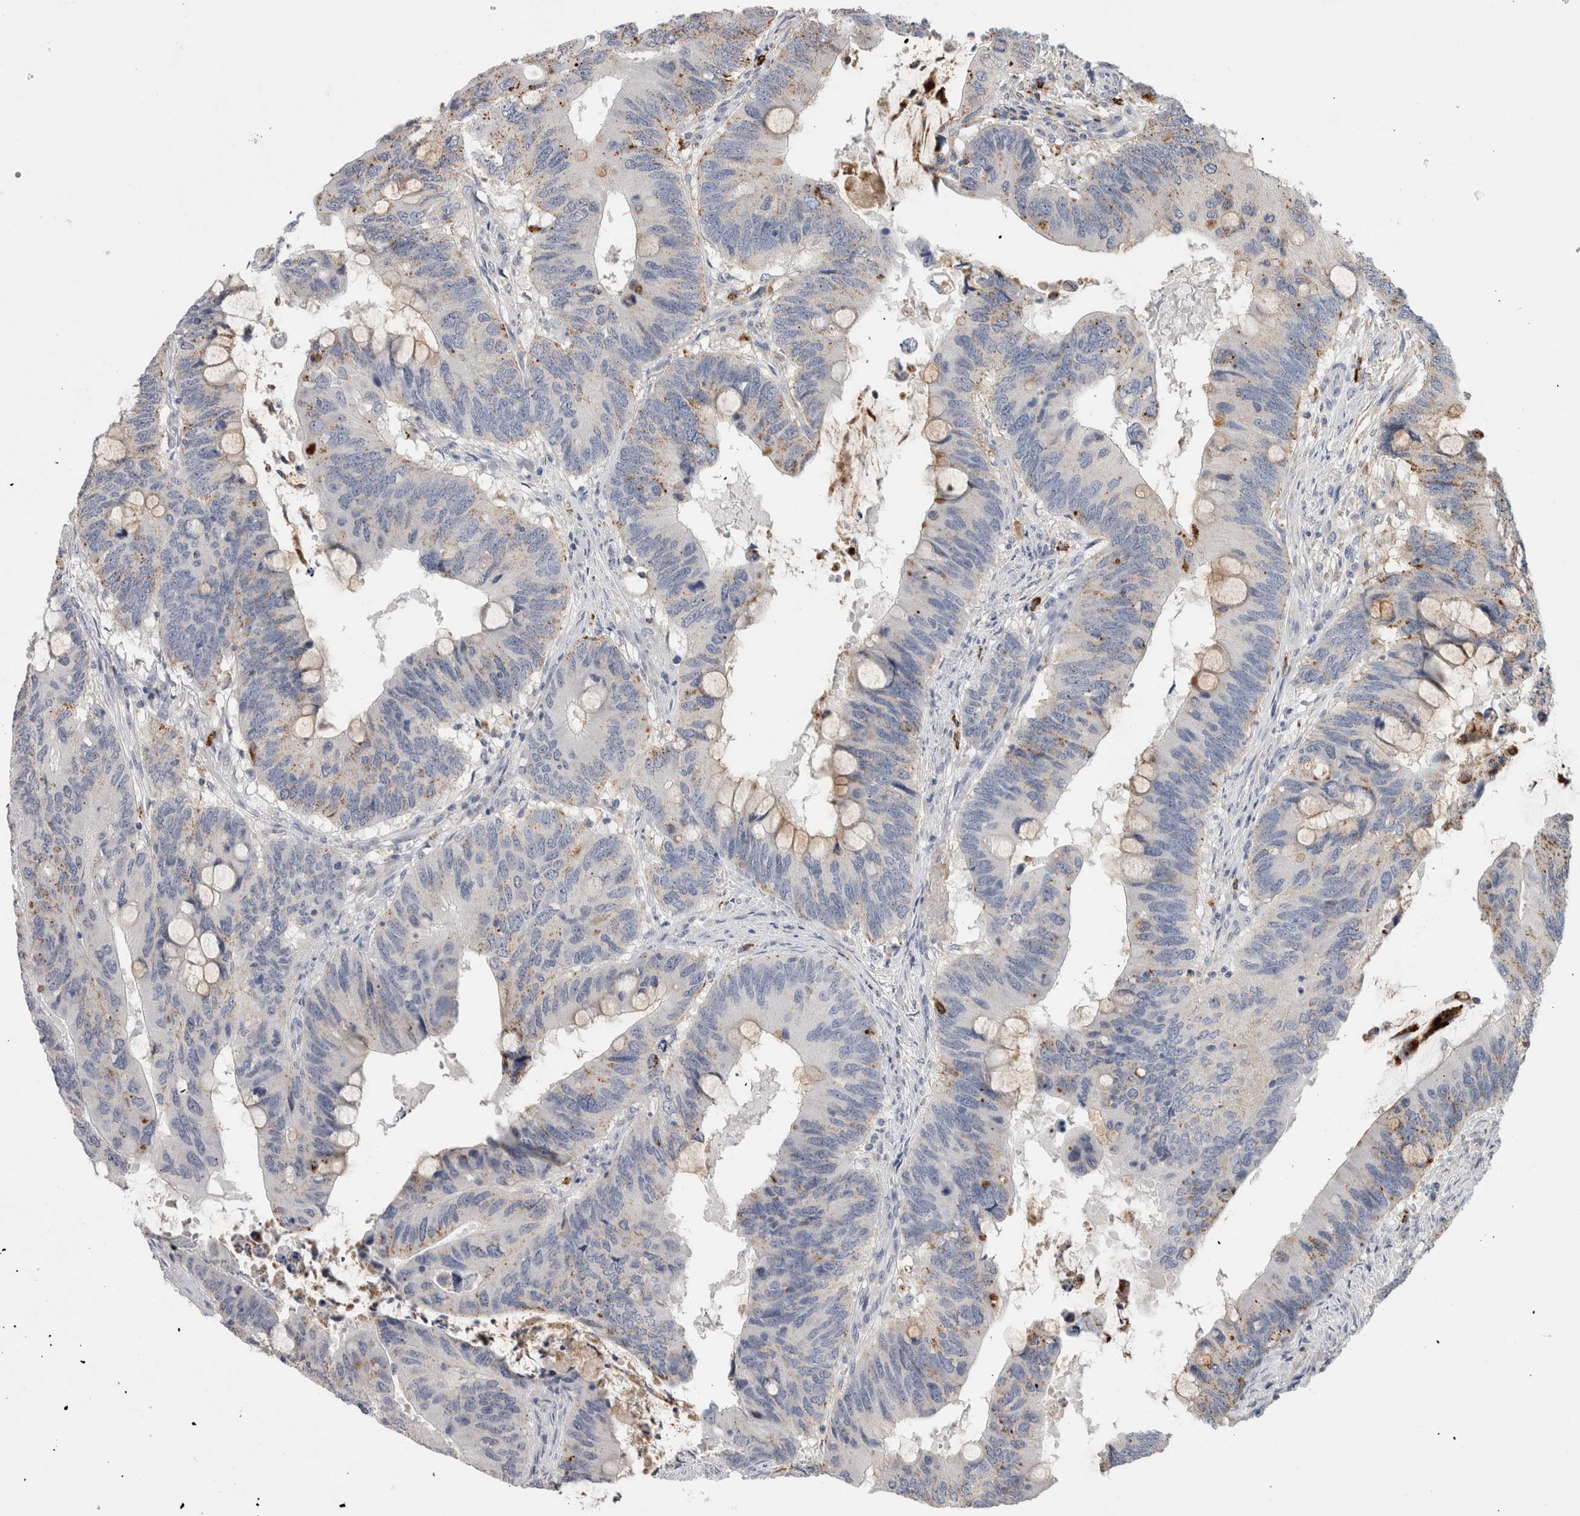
{"staining": {"intensity": "weak", "quantity": "<25%", "location": "cytoplasmic/membranous"}, "tissue": "colorectal cancer", "cell_type": "Tumor cells", "image_type": "cancer", "snomed": [{"axis": "morphology", "description": "Adenocarcinoma, NOS"}, {"axis": "topography", "description": "Colon"}], "caption": "DAB (3,3'-diaminobenzidine) immunohistochemical staining of human colorectal cancer (adenocarcinoma) demonstrates no significant expression in tumor cells.", "gene": "CD63", "patient": {"sex": "male", "age": 71}}